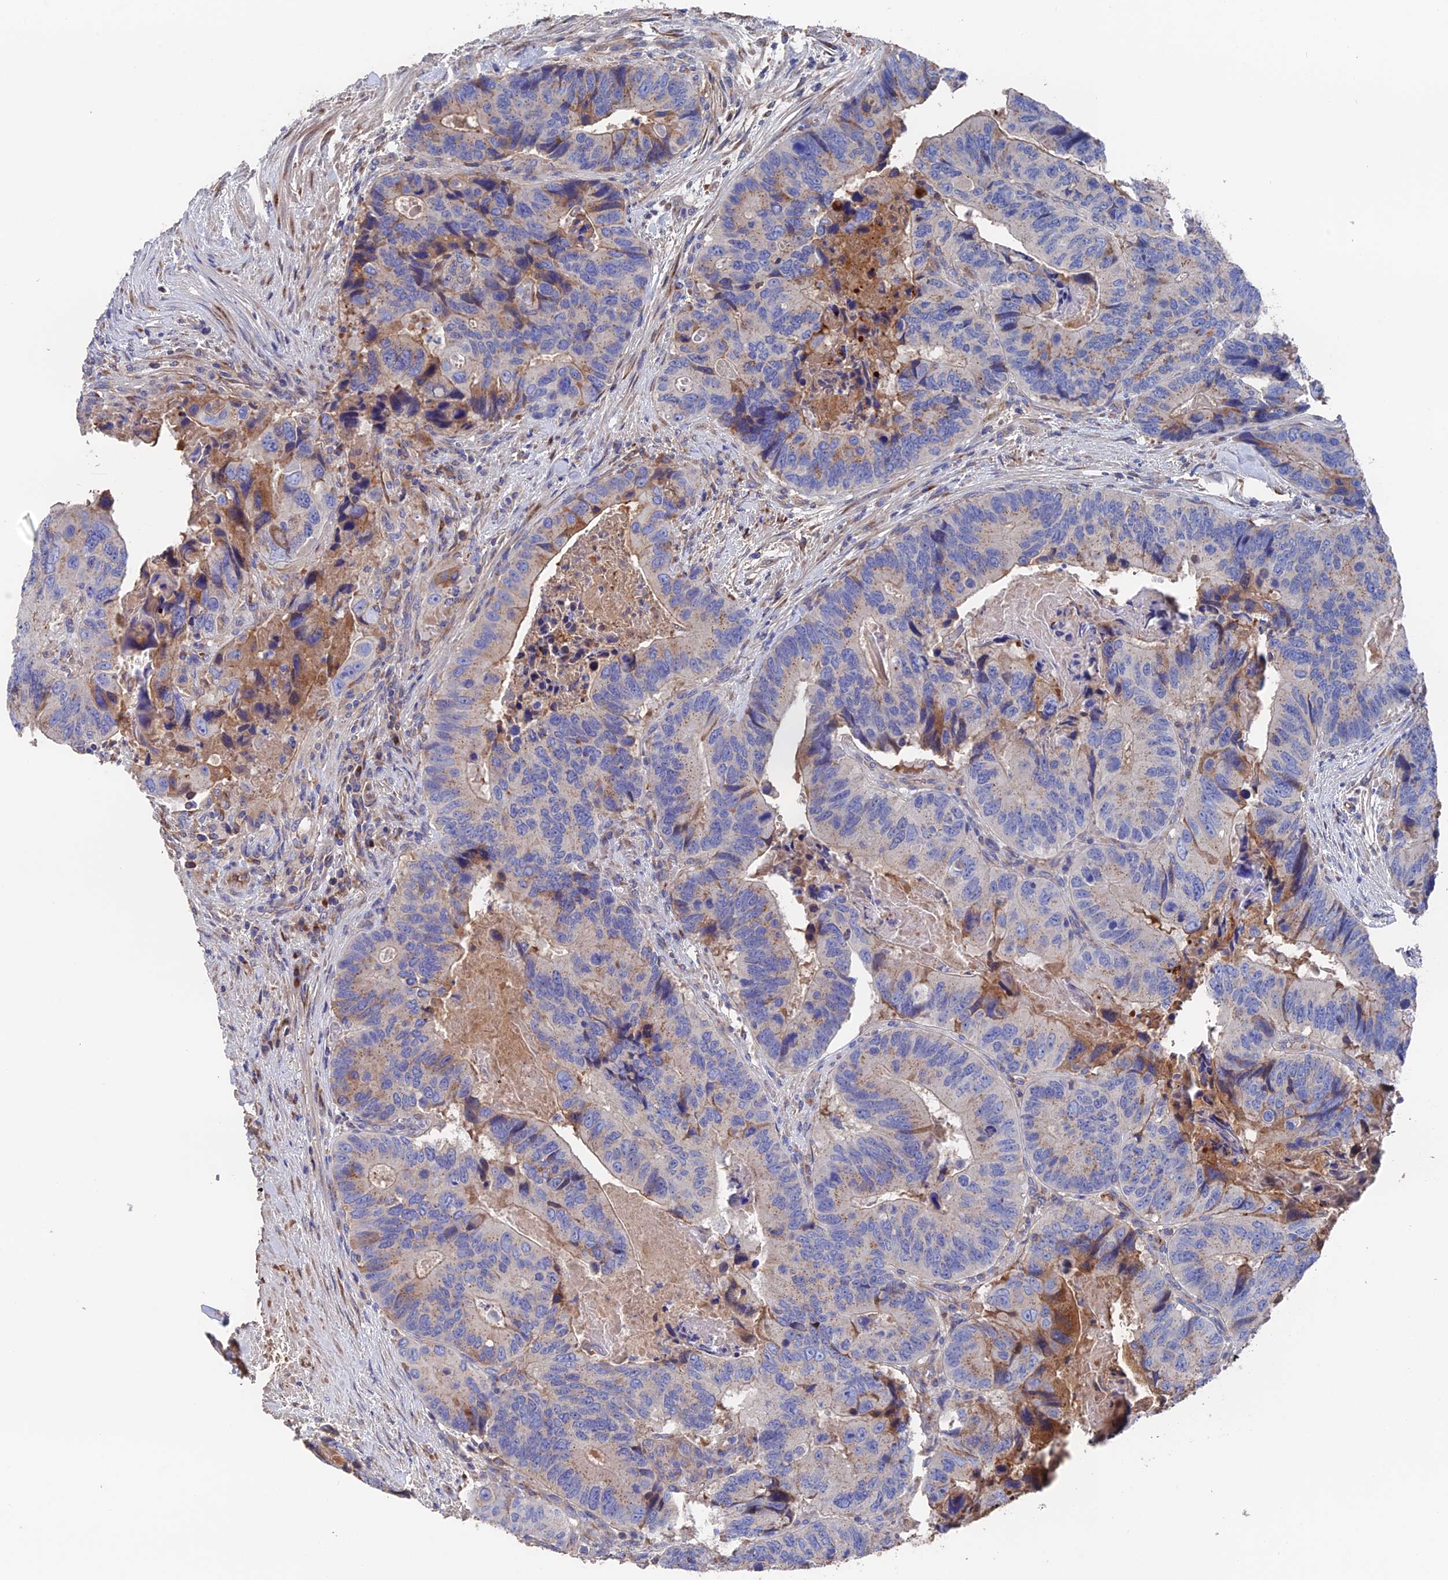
{"staining": {"intensity": "moderate", "quantity": "25%-75%", "location": "cytoplasmic/membranous"}, "tissue": "colorectal cancer", "cell_type": "Tumor cells", "image_type": "cancer", "snomed": [{"axis": "morphology", "description": "Adenocarcinoma, NOS"}, {"axis": "topography", "description": "Colon"}], "caption": "Immunohistochemical staining of human colorectal cancer shows moderate cytoplasmic/membranous protein staining in approximately 25%-75% of tumor cells. (Stains: DAB (3,3'-diaminobenzidine) in brown, nuclei in blue, Microscopy: brightfield microscopy at high magnification).", "gene": "HPF1", "patient": {"sex": "male", "age": 84}}